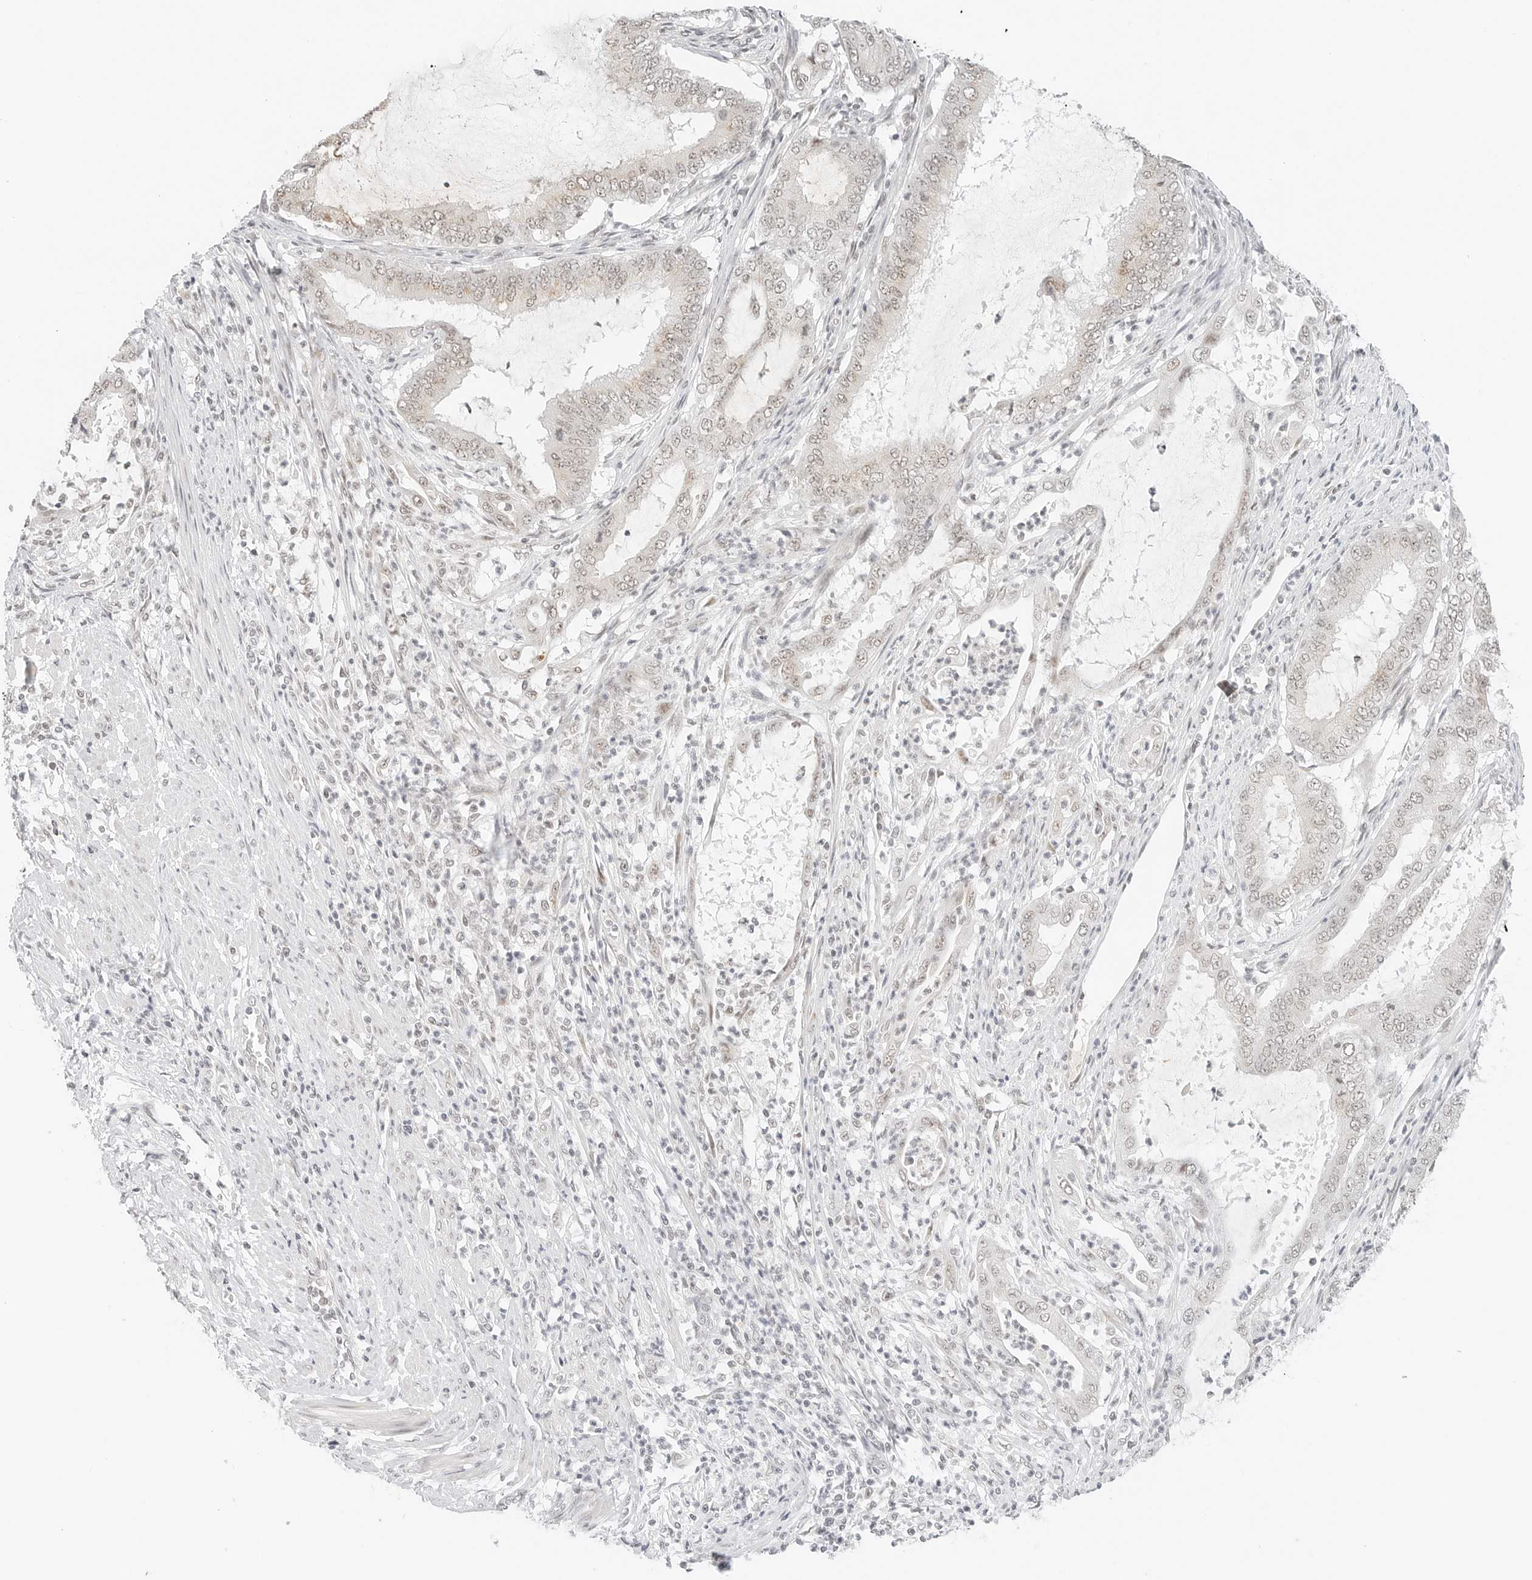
{"staining": {"intensity": "negative", "quantity": "none", "location": "none"}, "tissue": "endometrial cancer", "cell_type": "Tumor cells", "image_type": "cancer", "snomed": [{"axis": "morphology", "description": "Adenocarcinoma, NOS"}, {"axis": "topography", "description": "Endometrium"}], "caption": "High power microscopy histopathology image of an IHC image of endometrial adenocarcinoma, revealing no significant positivity in tumor cells.", "gene": "NEO1", "patient": {"sex": "female", "age": 51}}